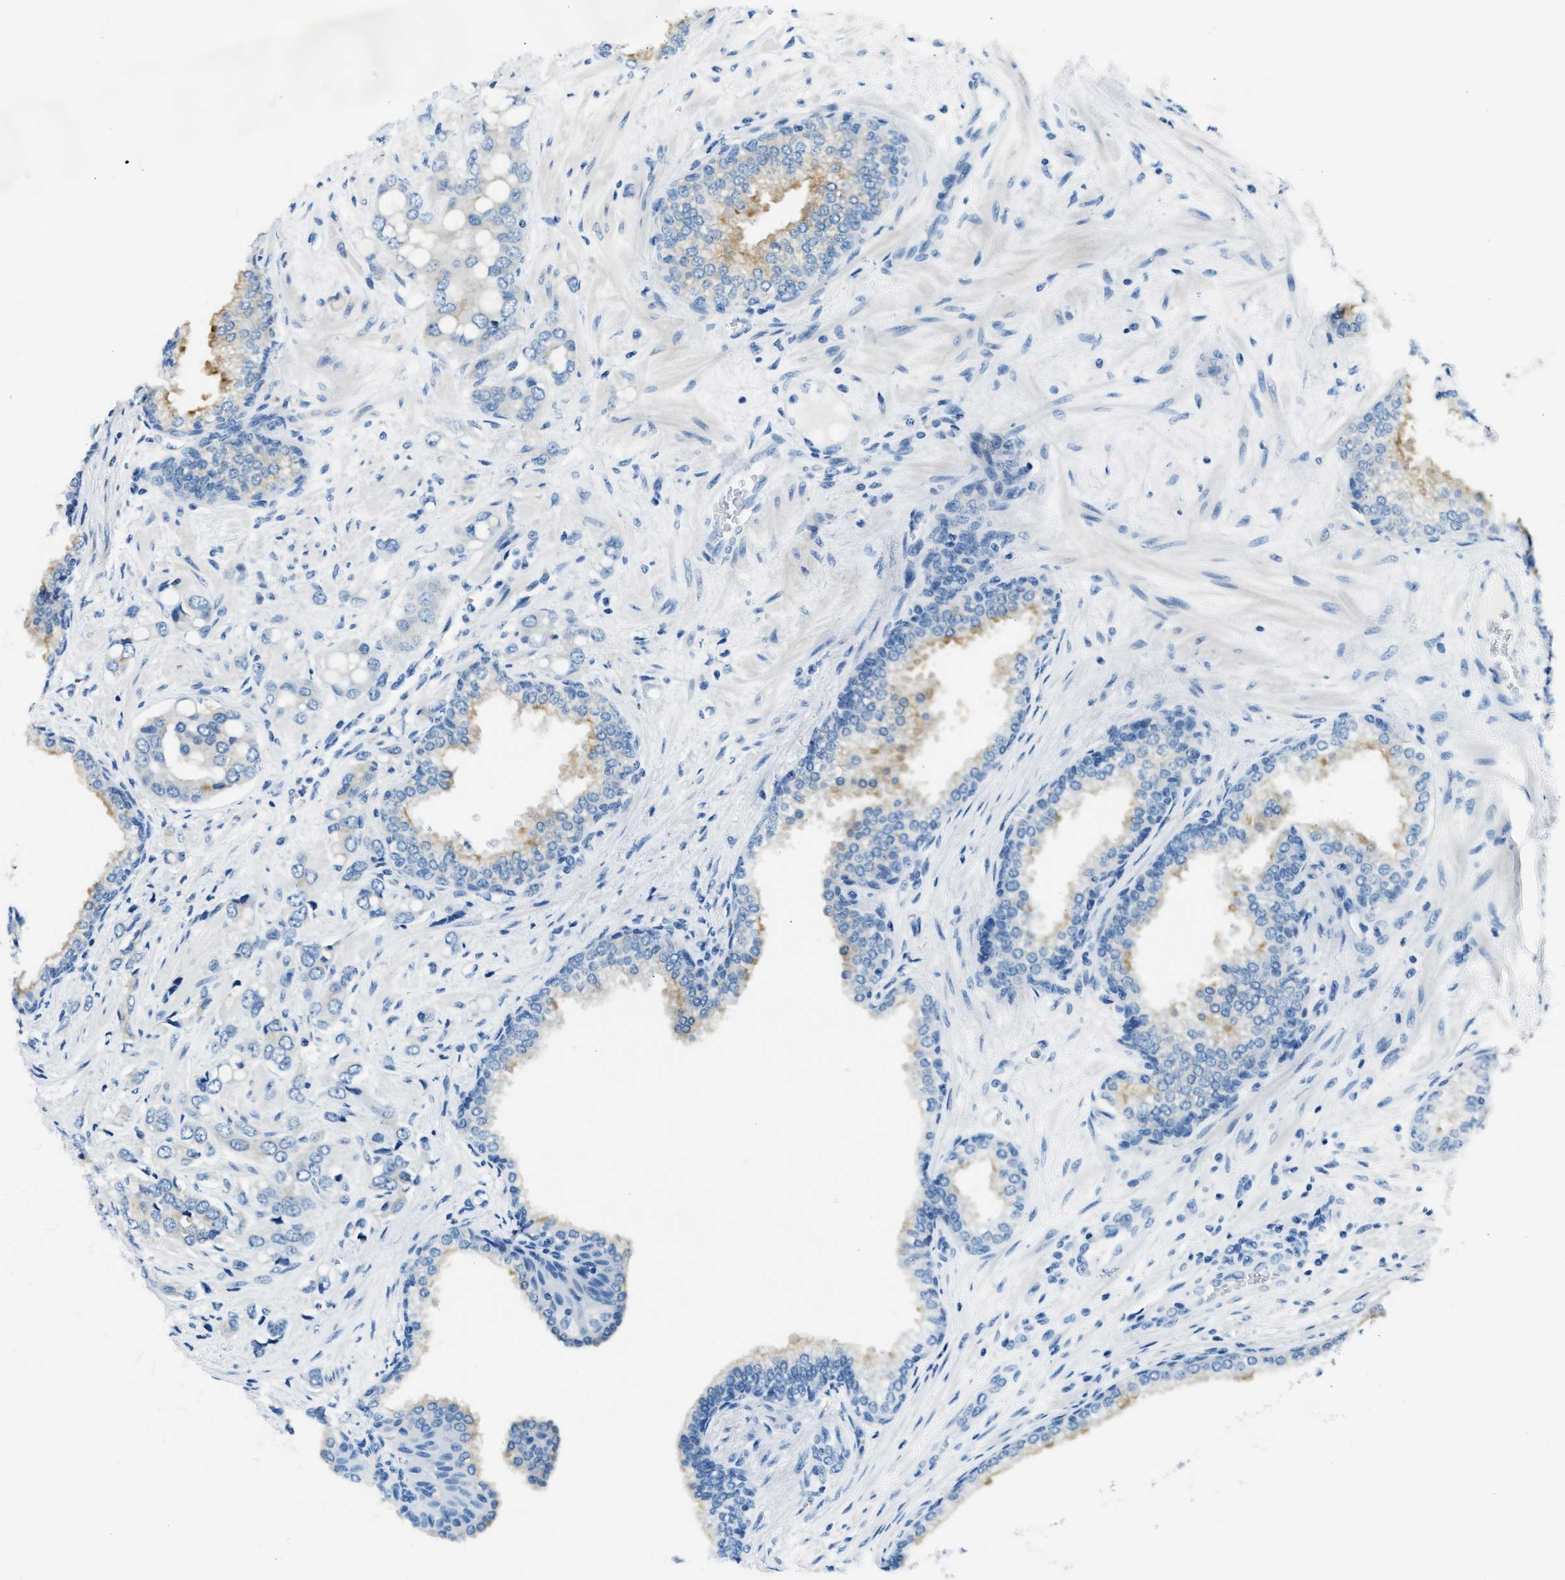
{"staining": {"intensity": "weak", "quantity": "<25%", "location": "cytoplasmic/membranous"}, "tissue": "prostate cancer", "cell_type": "Tumor cells", "image_type": "cancer", "snomed": [{"axis": "morphology", "description": "Adenocarcinoma, High grade"}, {"axis": "topography", "description": "Prostate"}], "caption": "Micrograph shows no protein staining in tumor cells of prostate cancer (high-grade adenocarcinoma) tissue. (IHC, brightfield microscopy, high magnification).", "gene": "CLDN18", "patient": {"sex": "male", "age": 52}}